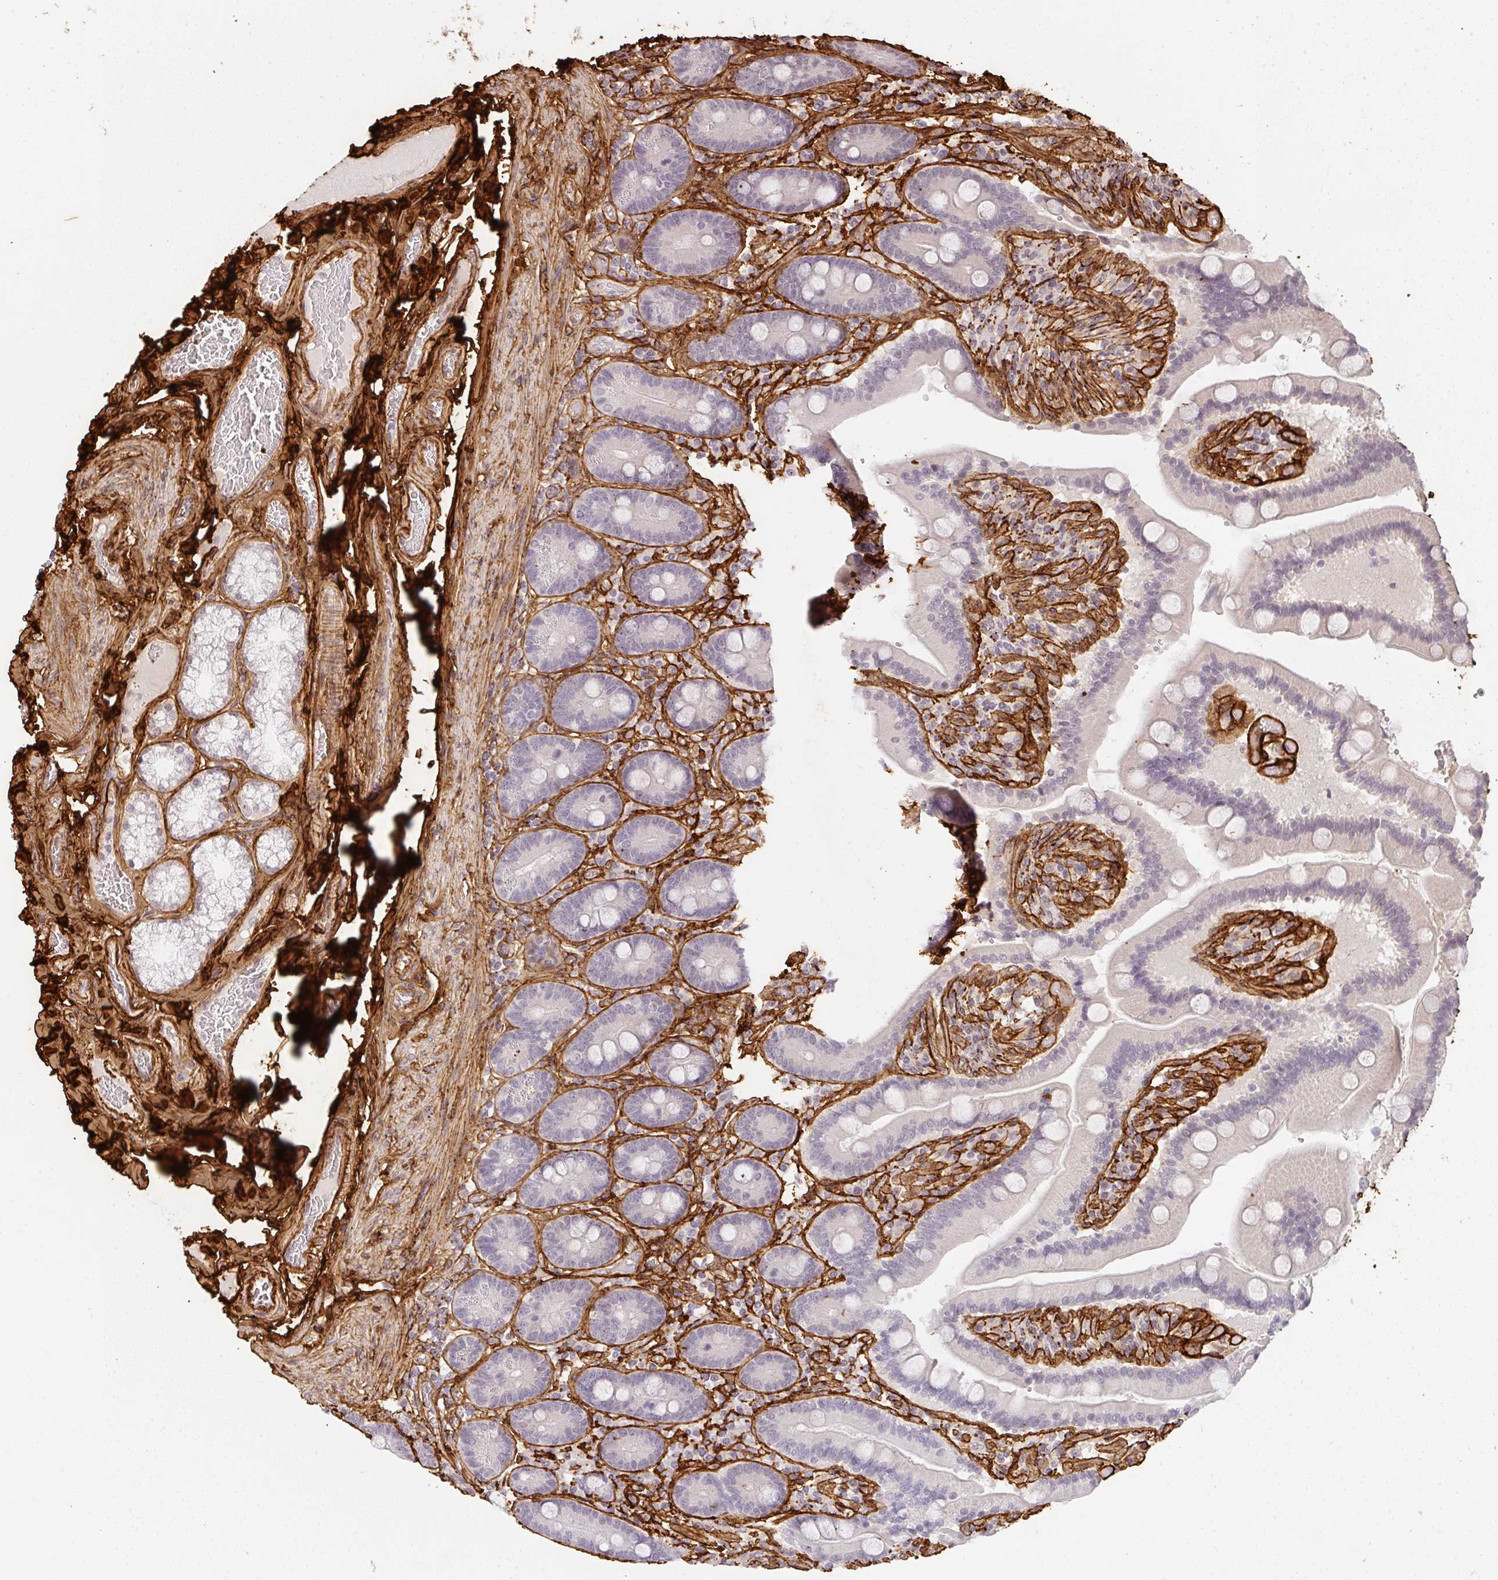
{"staining": {"intensity": "negative", "quantity": "none", "location": "none"}, "tissue": "duodenum", "cell_type": "Glandular cells", "image_type": "normal", "snomed": [{"axis": "morphology", "description": "Normal tissue, NOS"}, {"axis": "topography", "description": "Duodenum"}], "caption": "Glandular cells are negative for brown protein staining in unremarkable duodenum. (Brightfield microscopy of DAB (3,3'-diaminobenzidine) IHC at high magnification).", "gene": "COL3A1", "patient": {"sex": "female", "age": 62}}